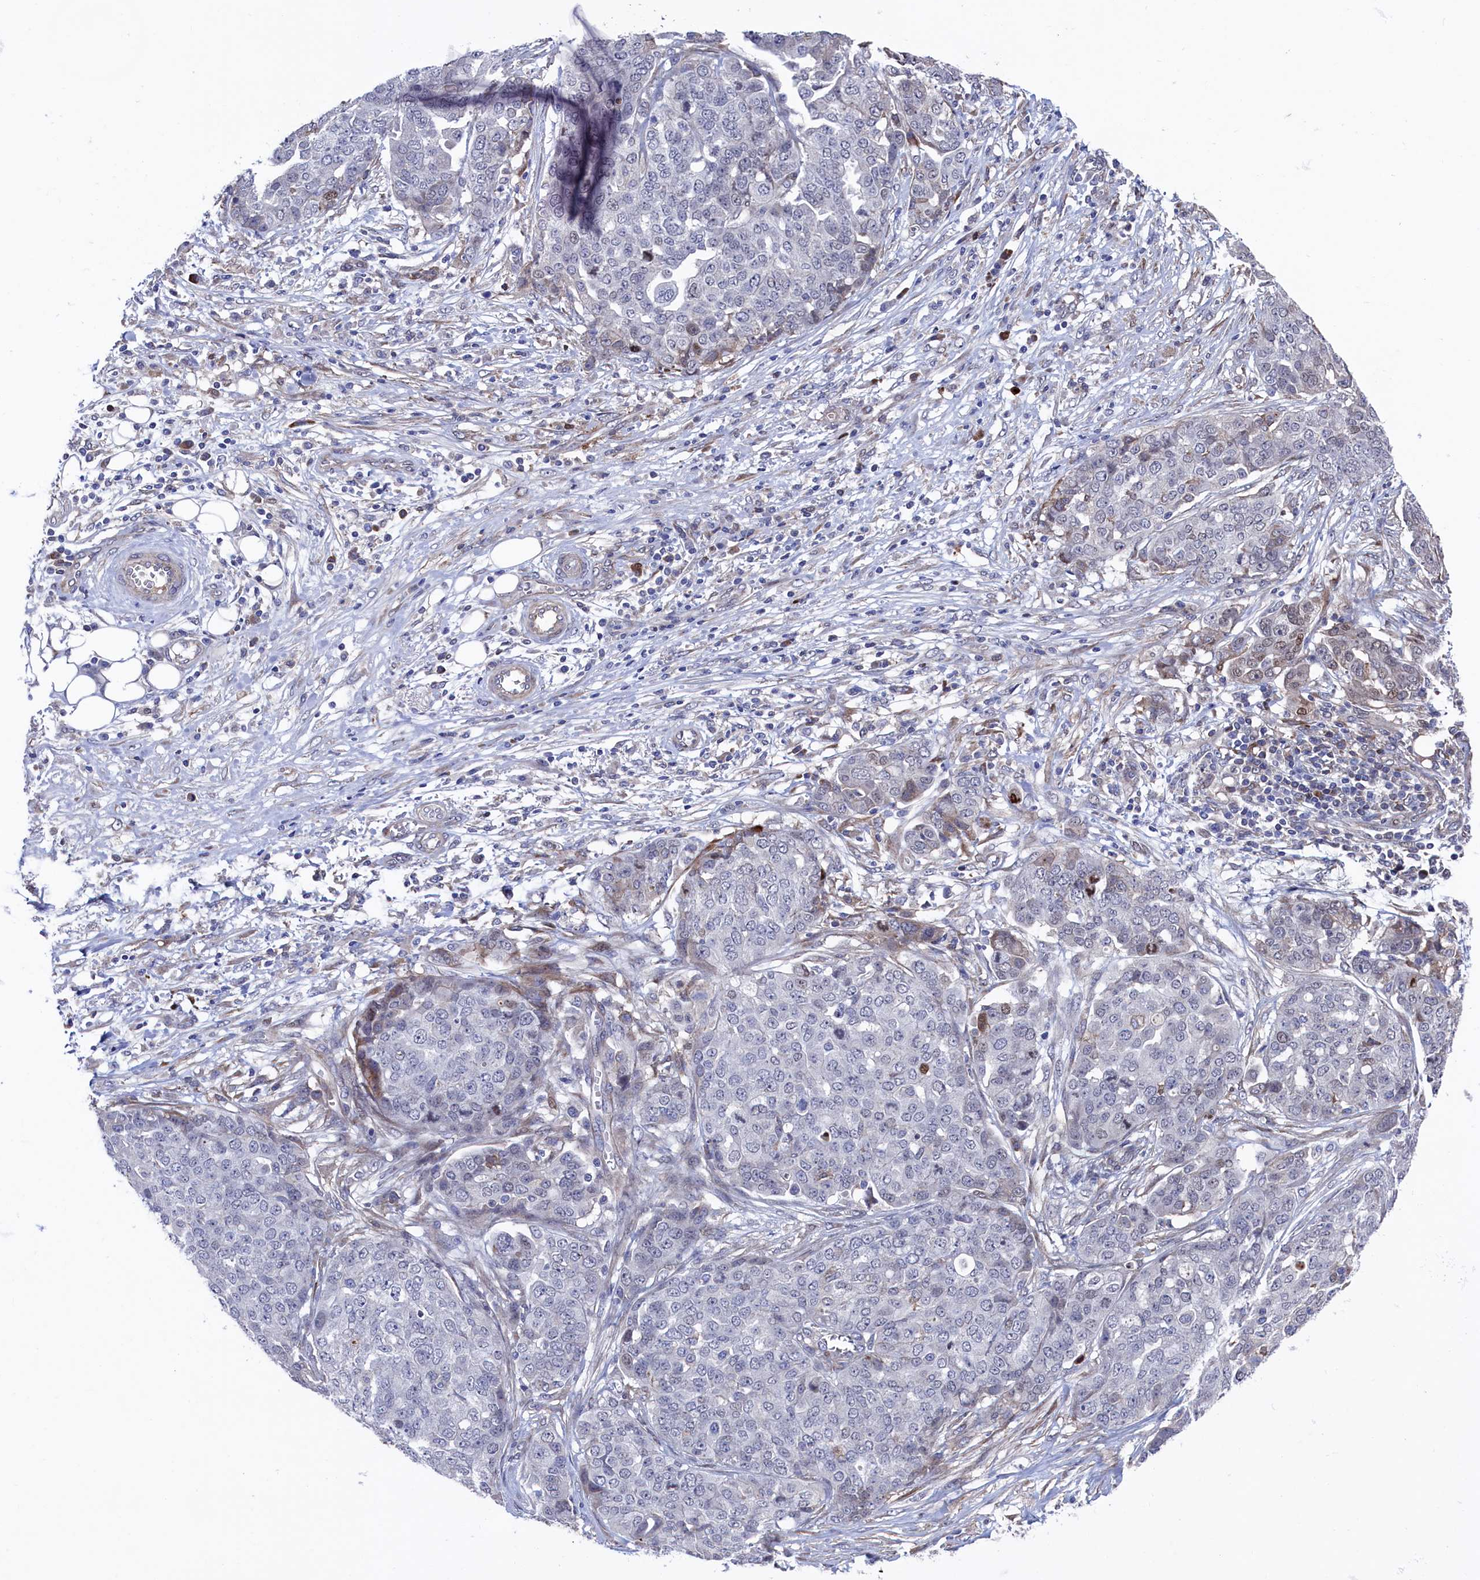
{"staining": {"intensity": "negative", "quantity": "none", "location": "none"}, "tissue": "ovarian cancer", "cell_type": "Tumor cells", "image_type": "cancer", "snomed": [{"axis": "morphology", "description": "Cystadenocarcinoma, serous, NOS"}, {"axis": "topography", "description": "Soft tissue"}, {"axis": "topography", "description": "Ovary"}], "caption": "A high-resolution image shows immunohistochemistry (IHC) staining of ovarian cancer, which exhibits no significant expression in tumor cells.", "gene": "ZNF891", "patient": {"sex": "female", "age": 57}}